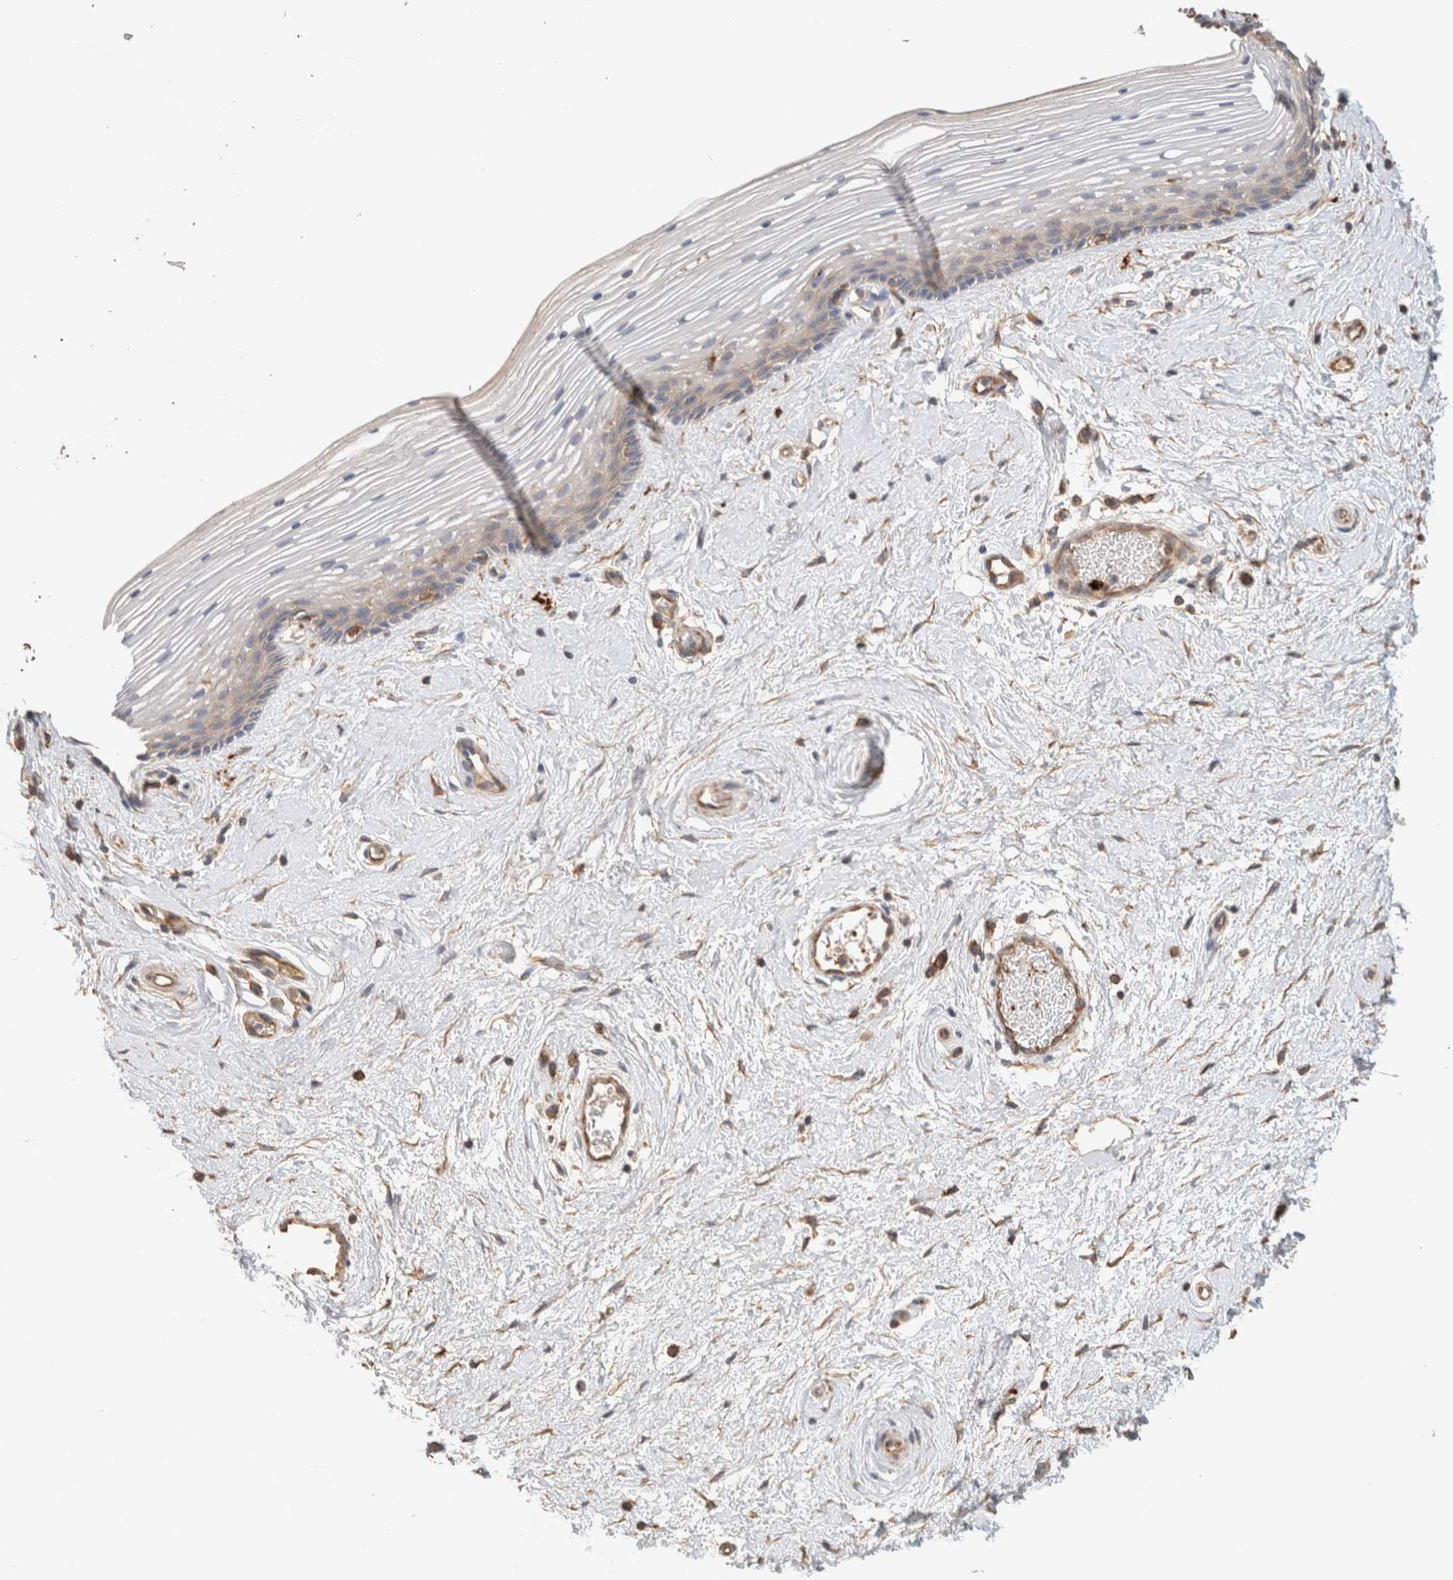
{"staining": {"intensity": "weak", "quantity": "<25%", "location": "cytoplasmic/membranous"}, "tissue": "vagina", "cell_type": "Squamous epithelial cells", "image_type": "normal", "snomed": [{"axis": "morphology", "description": "Normal tissue, NOS"}, {"axis": "topography", "description": "Vagina"}], "caption": "A high-resolution micrograph shows immunohistochemistry (IHC) staining of unremarkable vagina, which reveals no significant expression in squamous epithelial cells. Nuclei are stained in blue.", "gene": "PROS1", "patient": {"sex": "female", "age": 46}}